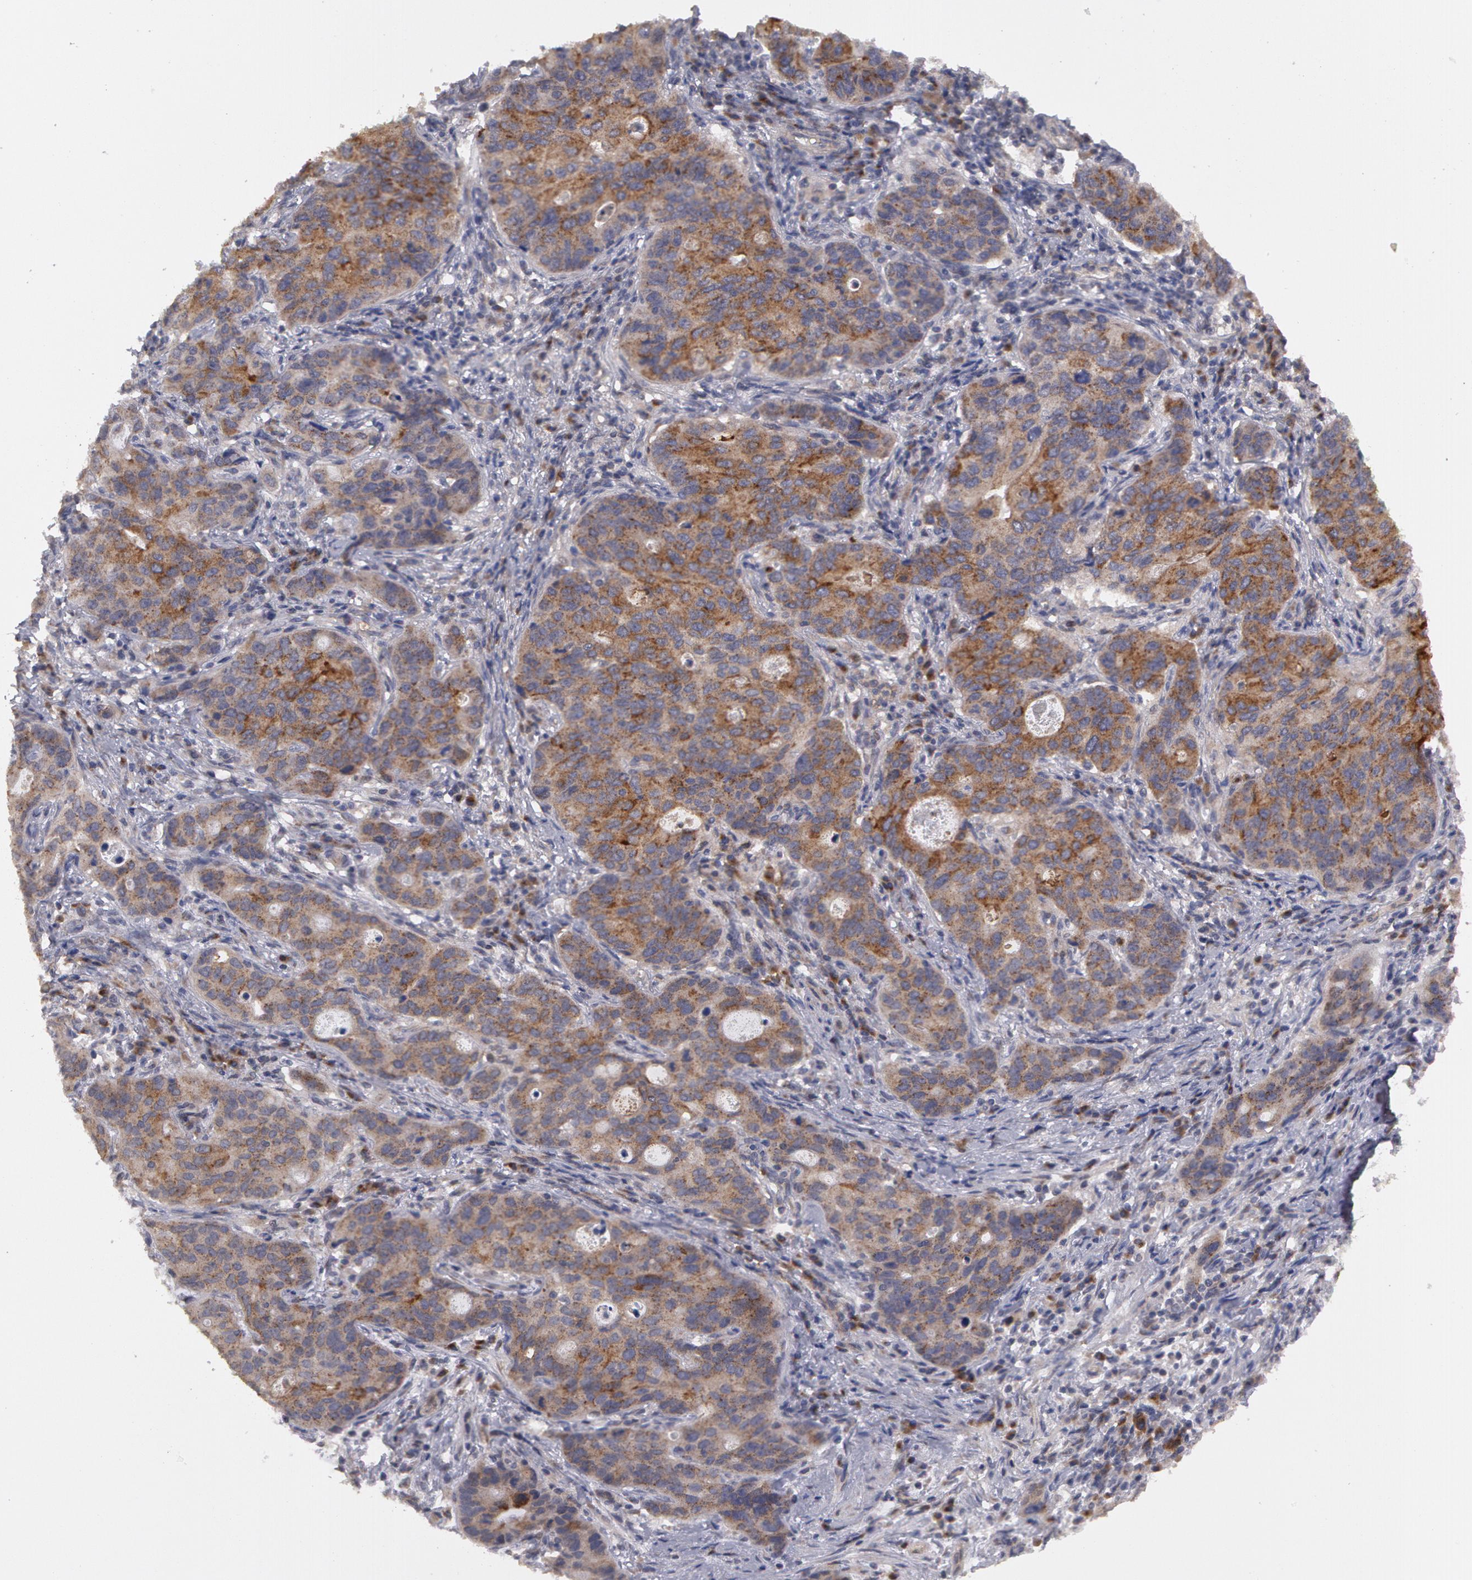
{"staining": {"intensity": "weak", "quantity": "25%-75%", "location": "cytoplasmic/membranous"}, "tissue": "stomach cancer", "cell_type": "Tumor cells", "image_type": "cancer", "snomed": [{"axis": "morphology", "description": "Adenocarcinoma, NOS"}, {"axis": "topography", "description": "Esophagus"}, {"axis": "topography", "description": "Stomach"}], "caption": "Stomach adenocarcinoma tissue demonstrates weak cytoplasmic/membranous staining in about 25%-75% of tumor cells, visualized by immunohistochemistry.", "gene": "STX5", "patient": {"sex": "male", "age": 74}}